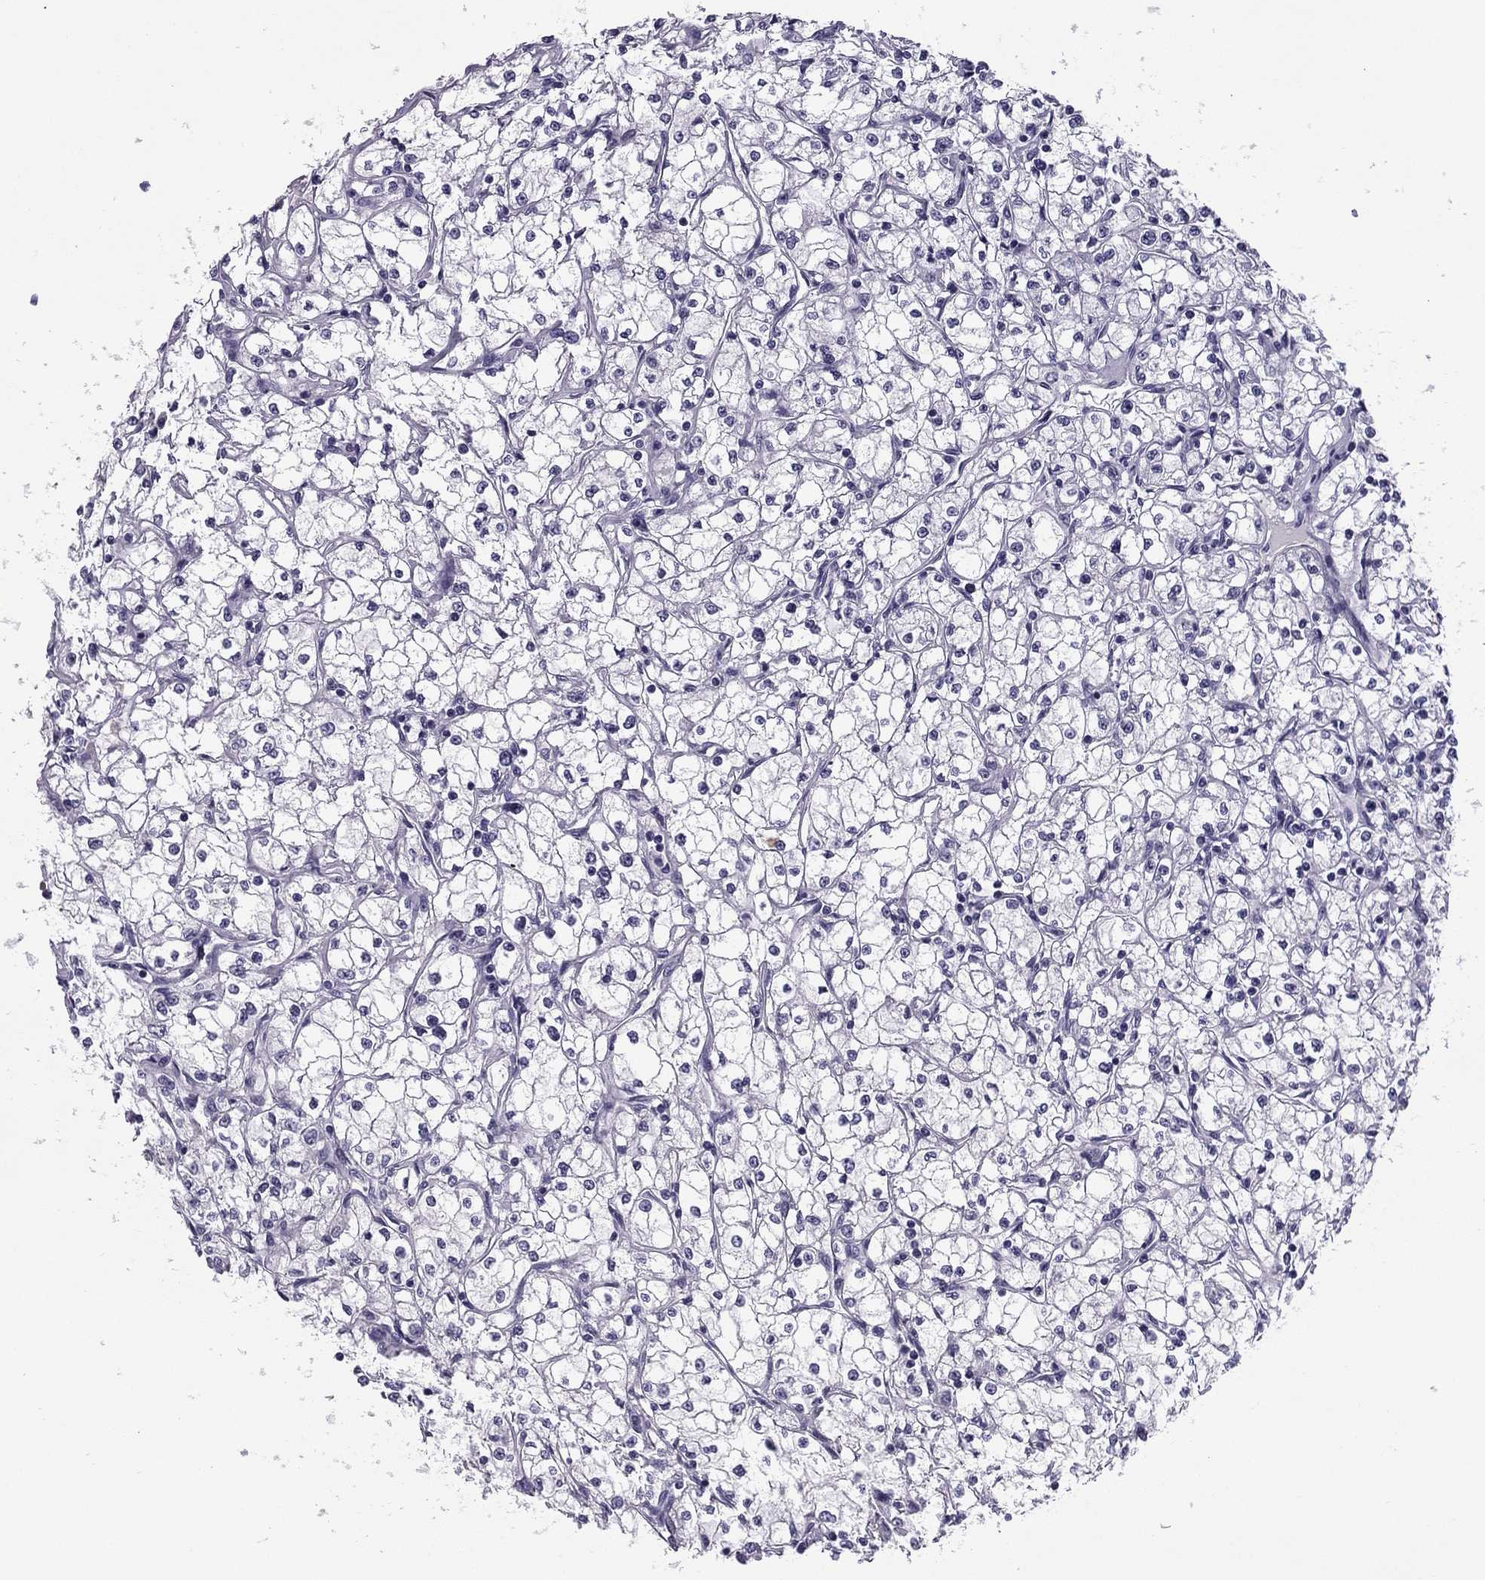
{"staining": {"intensity": "negative", "quantity": "none", "location": "none"}, "tissue": "renal cancer", "cell_type": "Tumor cells", "image_type": "cancer", "snomed": [{"axis": "morphology", "description": "Adenocarcinoma, NOS"}, {"axis": "topography", "description": "Kidney"}], "caption": "This is a micrograph of immunohistochemistry (IHC) staining of adenocarcinoma (renal), which shows no positivity in tumor cells.", "gene": "FLNC", "patient": {"sex": "male", "age": 67}}